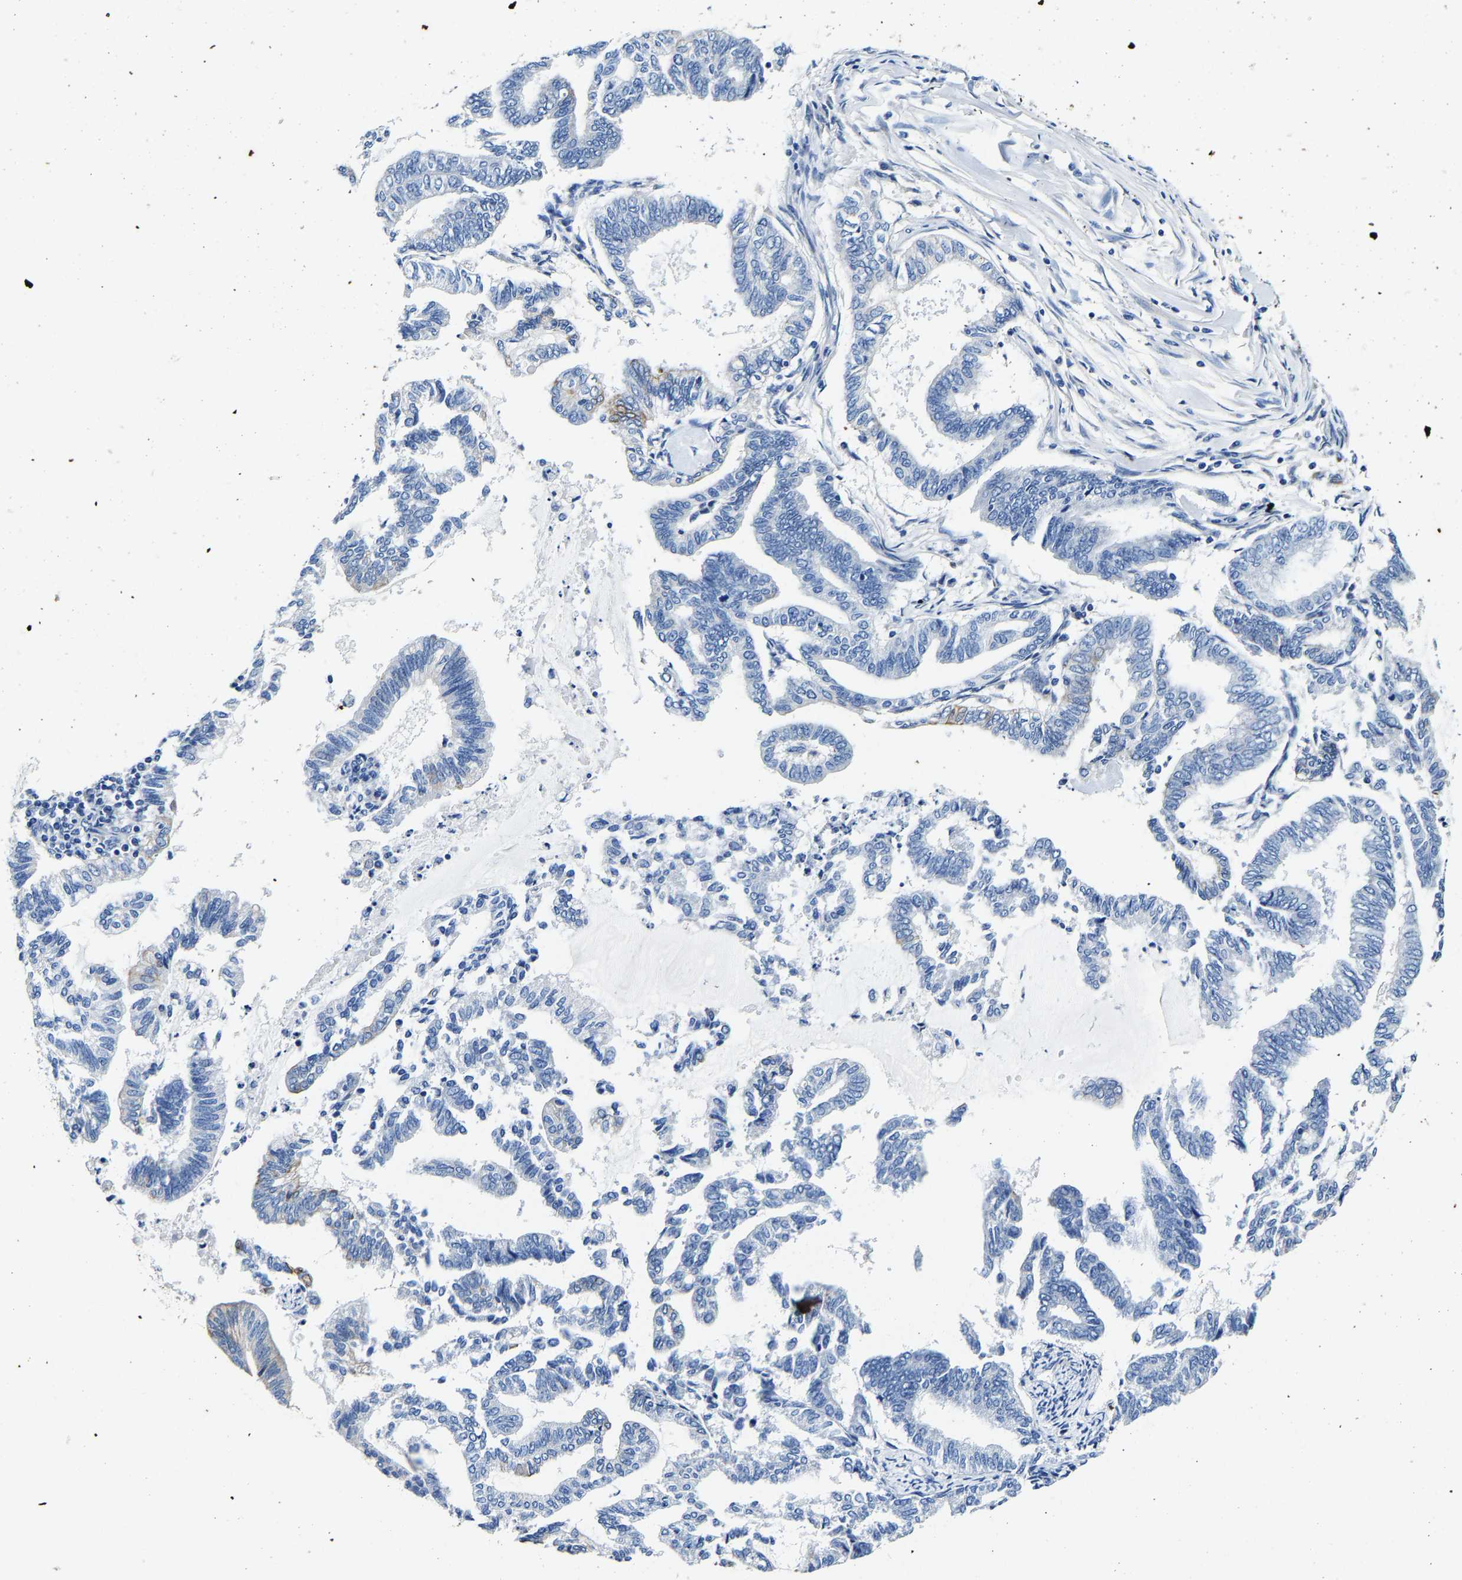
{"staining": {"intensity": "negative", "quantity": "none", "location": "none"}, "tissue": "endometrial cancer", "cell_type": "Tumor cells", "image_type": "cancer", "snomed": [{"axis": "morphology", "description": "Adenocarcinoma, NOS"}, {"axis": "topography", "description": "Endometrium"}], "caption": "The image reveals no staining of tumor cells in endometrial adenocarcinoma.", "gene": "MMEL1", "patient": {"sex": "female", "age": 79}}